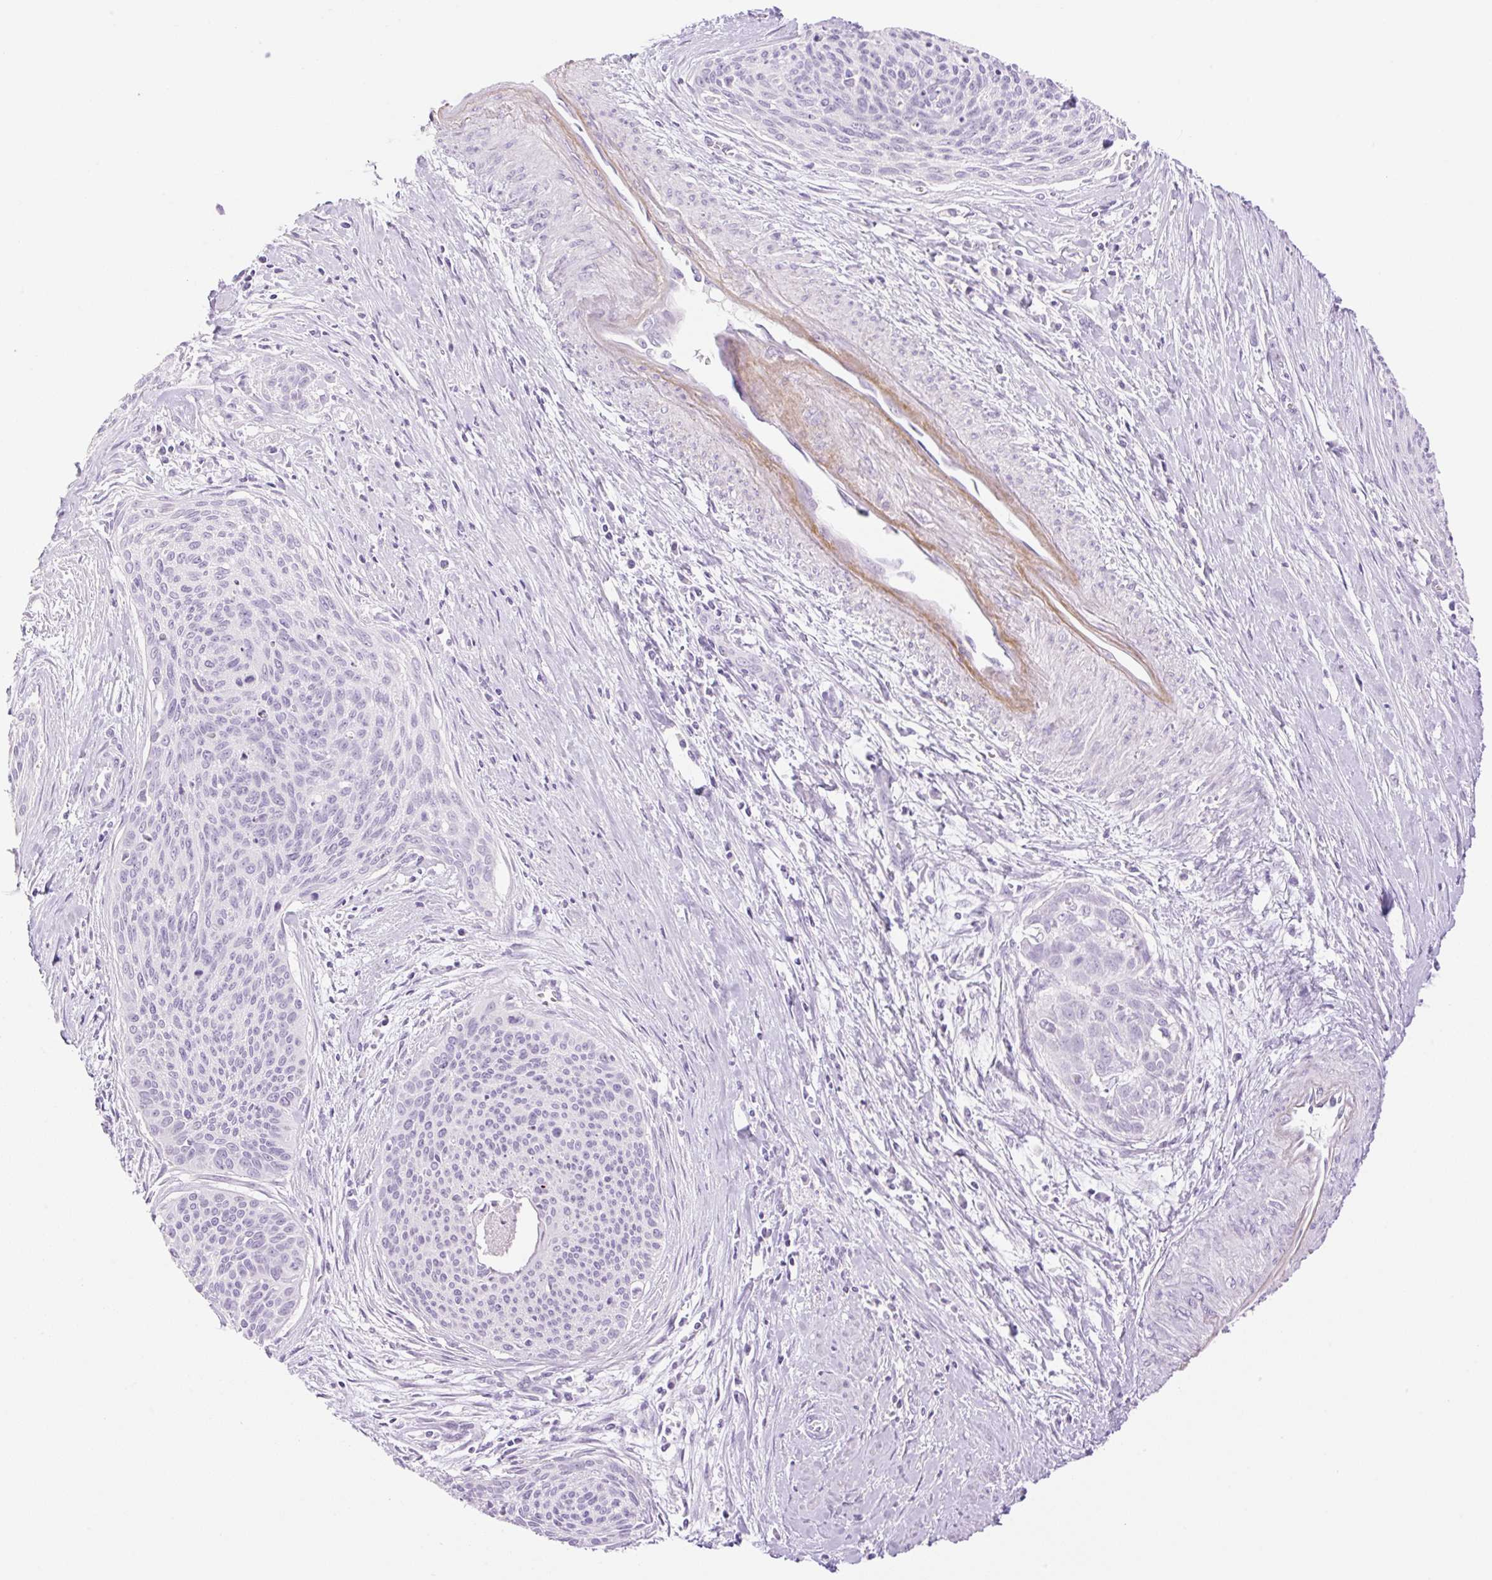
{"staining": {"intensity": "negative", "quantity": "none", "location": "none"}, "tissue": "cervical cancer", "cell_type": "Tumor cells", "image_type": "cancer", "snomed": [{"axis": "morphology", "description": "Squamous cell carcinoma, NOS"}, {"axis": "topography", "description": "Cervix"}], "caption": "Tumor cells show no significant expression in cervical cancer (squamous cell carcinoma).", "gene": "SP140L", "patient": {"sex": "female", "age": 55}}